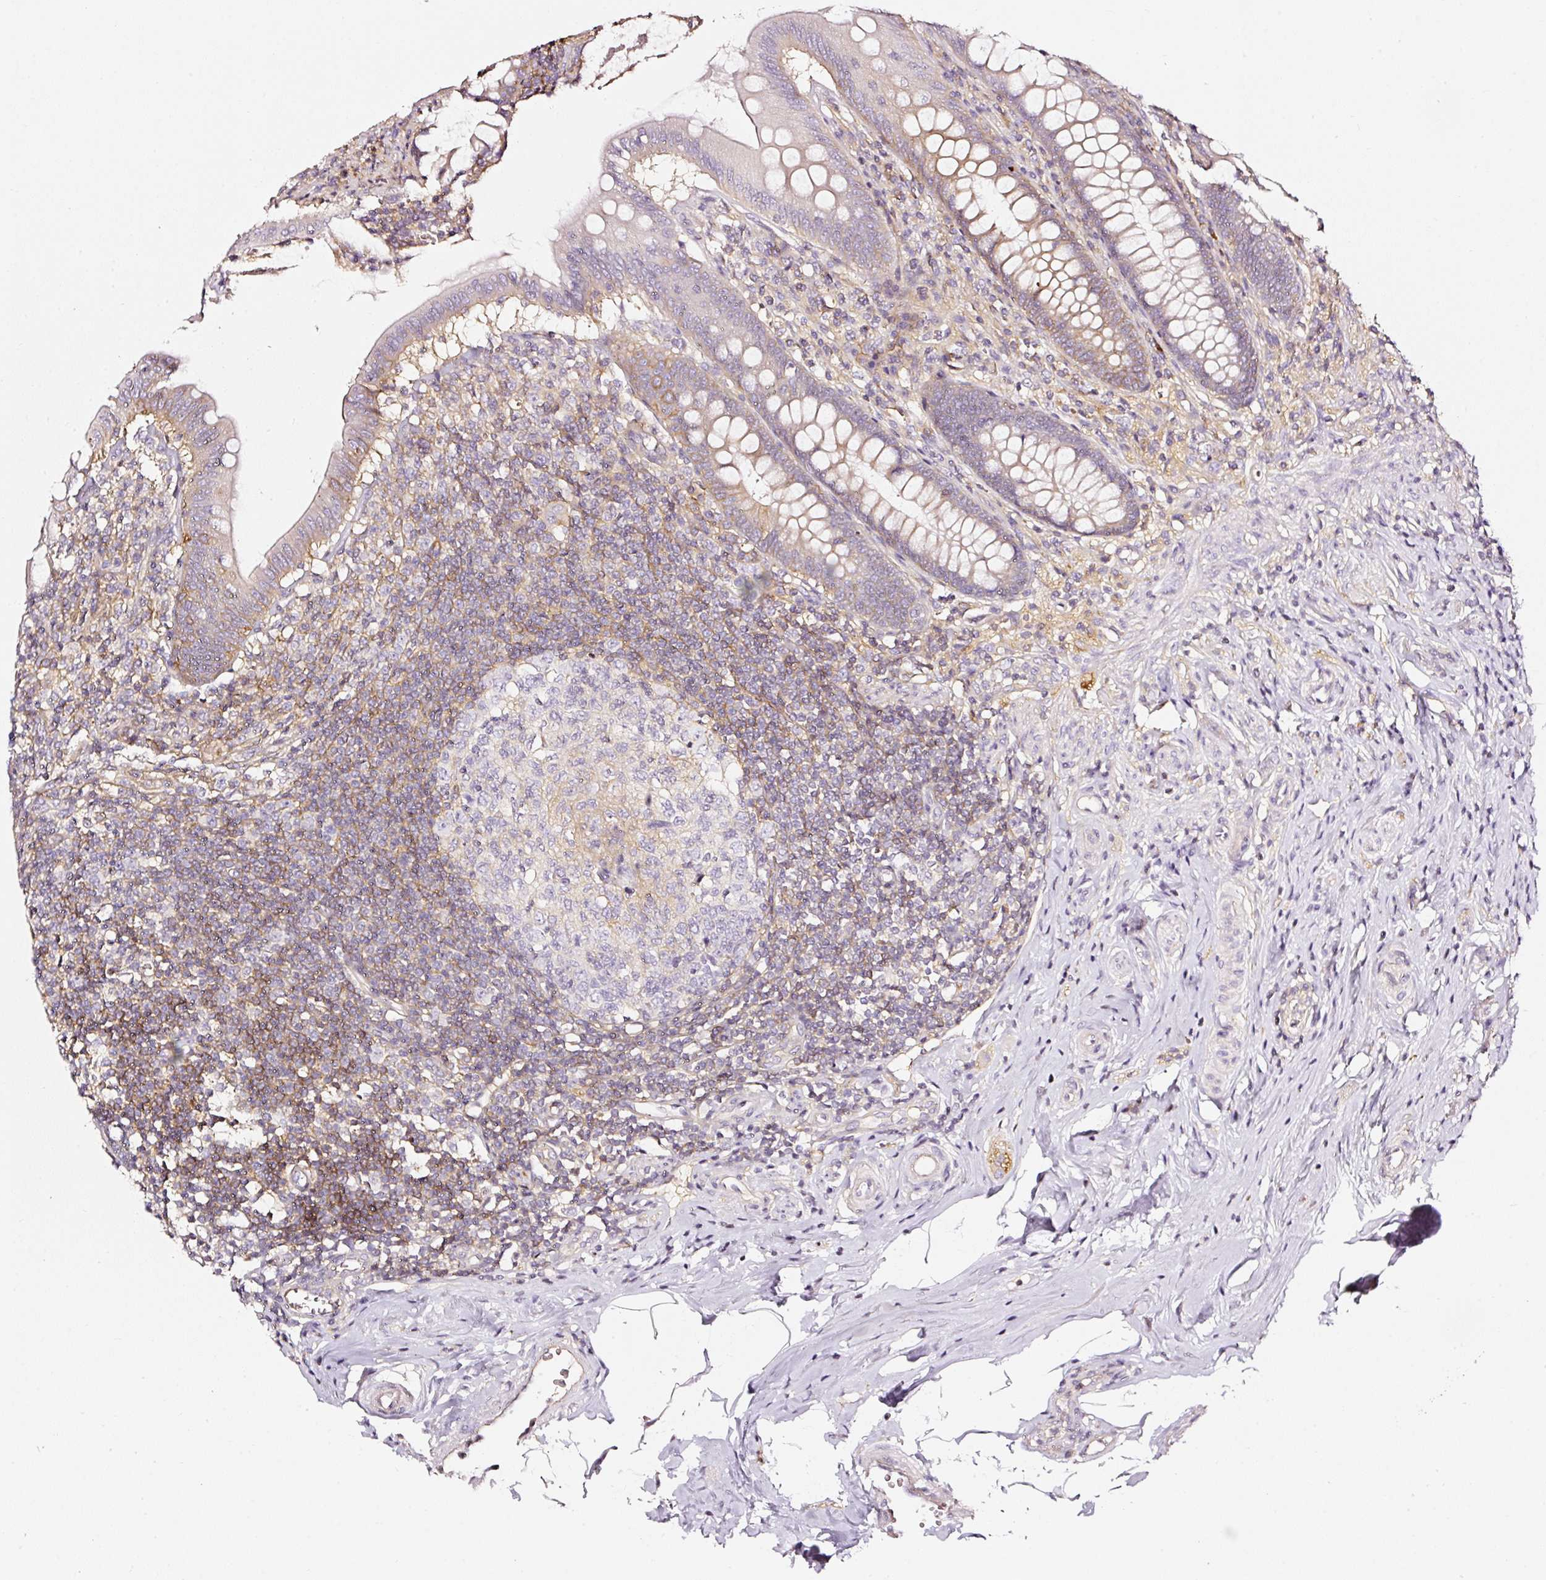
{"staining": {"intensity": "weak", "quantity": "25%-75%", "location": "cytoplasmic/membranous"}, "tissue": "appendix", "cell_type": "Glandular cells", "image_type": "normal", "snomed": [{"axis": "morphology", "description": "Normal tissue, NOS"}, {"axis": "topography", "description": "Appendix"}], "caption": "Immunohistochemical staining of benign human appendix exhibits 25%-75% levels of weak cytoplasmic/membranous protein positivity in approximately 25%-75% of glandular cells.", "gene": "CD47", "patient": {"sex": "female", "age": 51}}